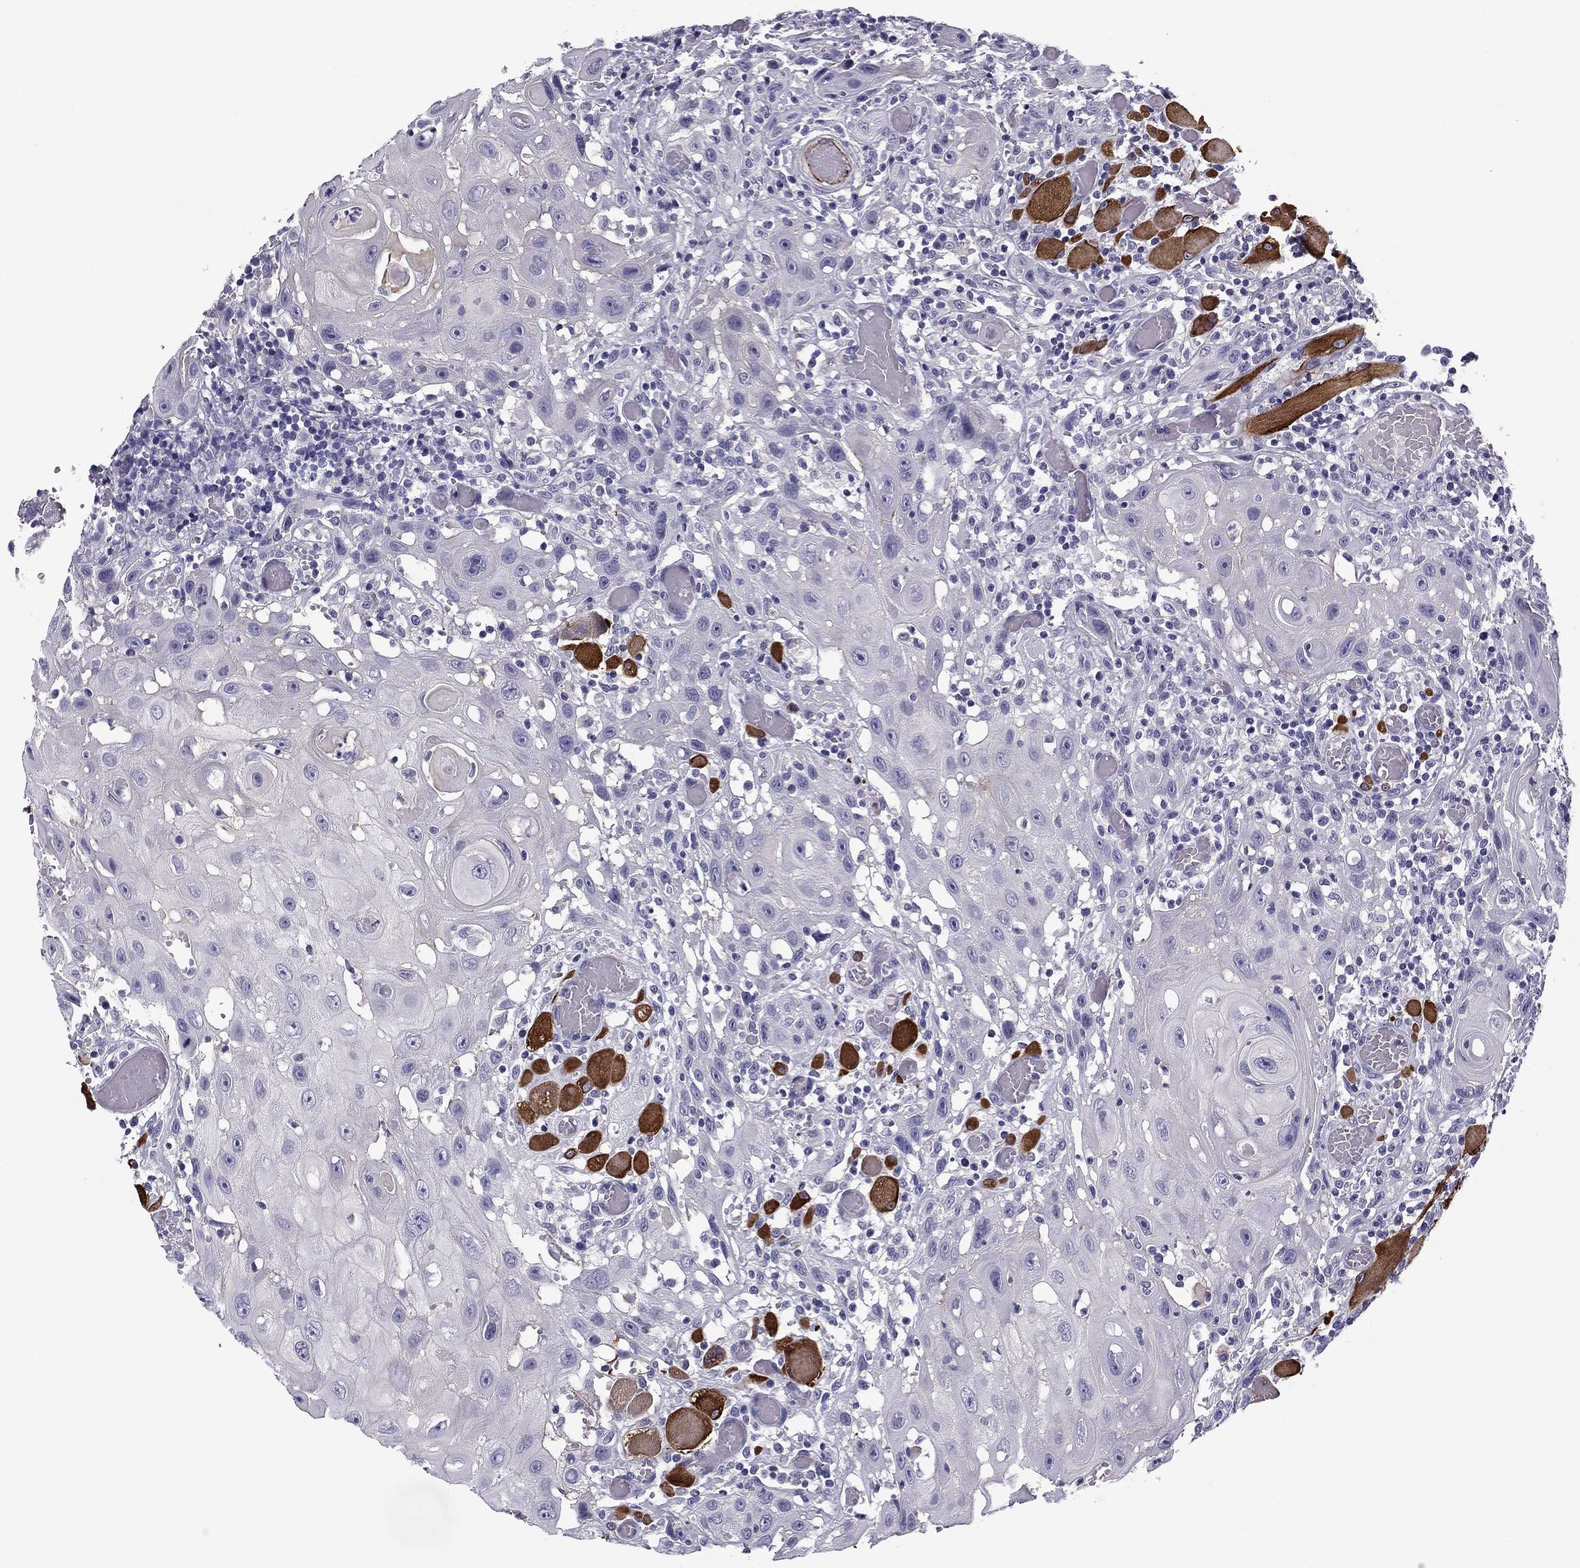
{"staining": {"intensity": "negative", "quantity": "none", "location": "none"}, "tissue": "head and neck cancer", "cell_type": "Tumor cells", "image_type": "cancer", "snomed": [{"axis": "morphology", "description": "Normal tissue, NOS"}, {"axis": "morphology", "description": "Squamous cell carcinoma, NOS"}, {"axis": "topography", "description": "Oral tissue"}, {"axis": "topography", "description": "Head-Neck"}], "caption": "High magnification brightfield microscopy of squamous cell carcinoma (head and neck) stained with DAB (3,3'-diaminobenzidine) (brown) and counterstained with hematoxylin (blue): tumor cells show no significant staining.", "gene": "FLNC", "patient": {"sex": "male", "age": 71}}